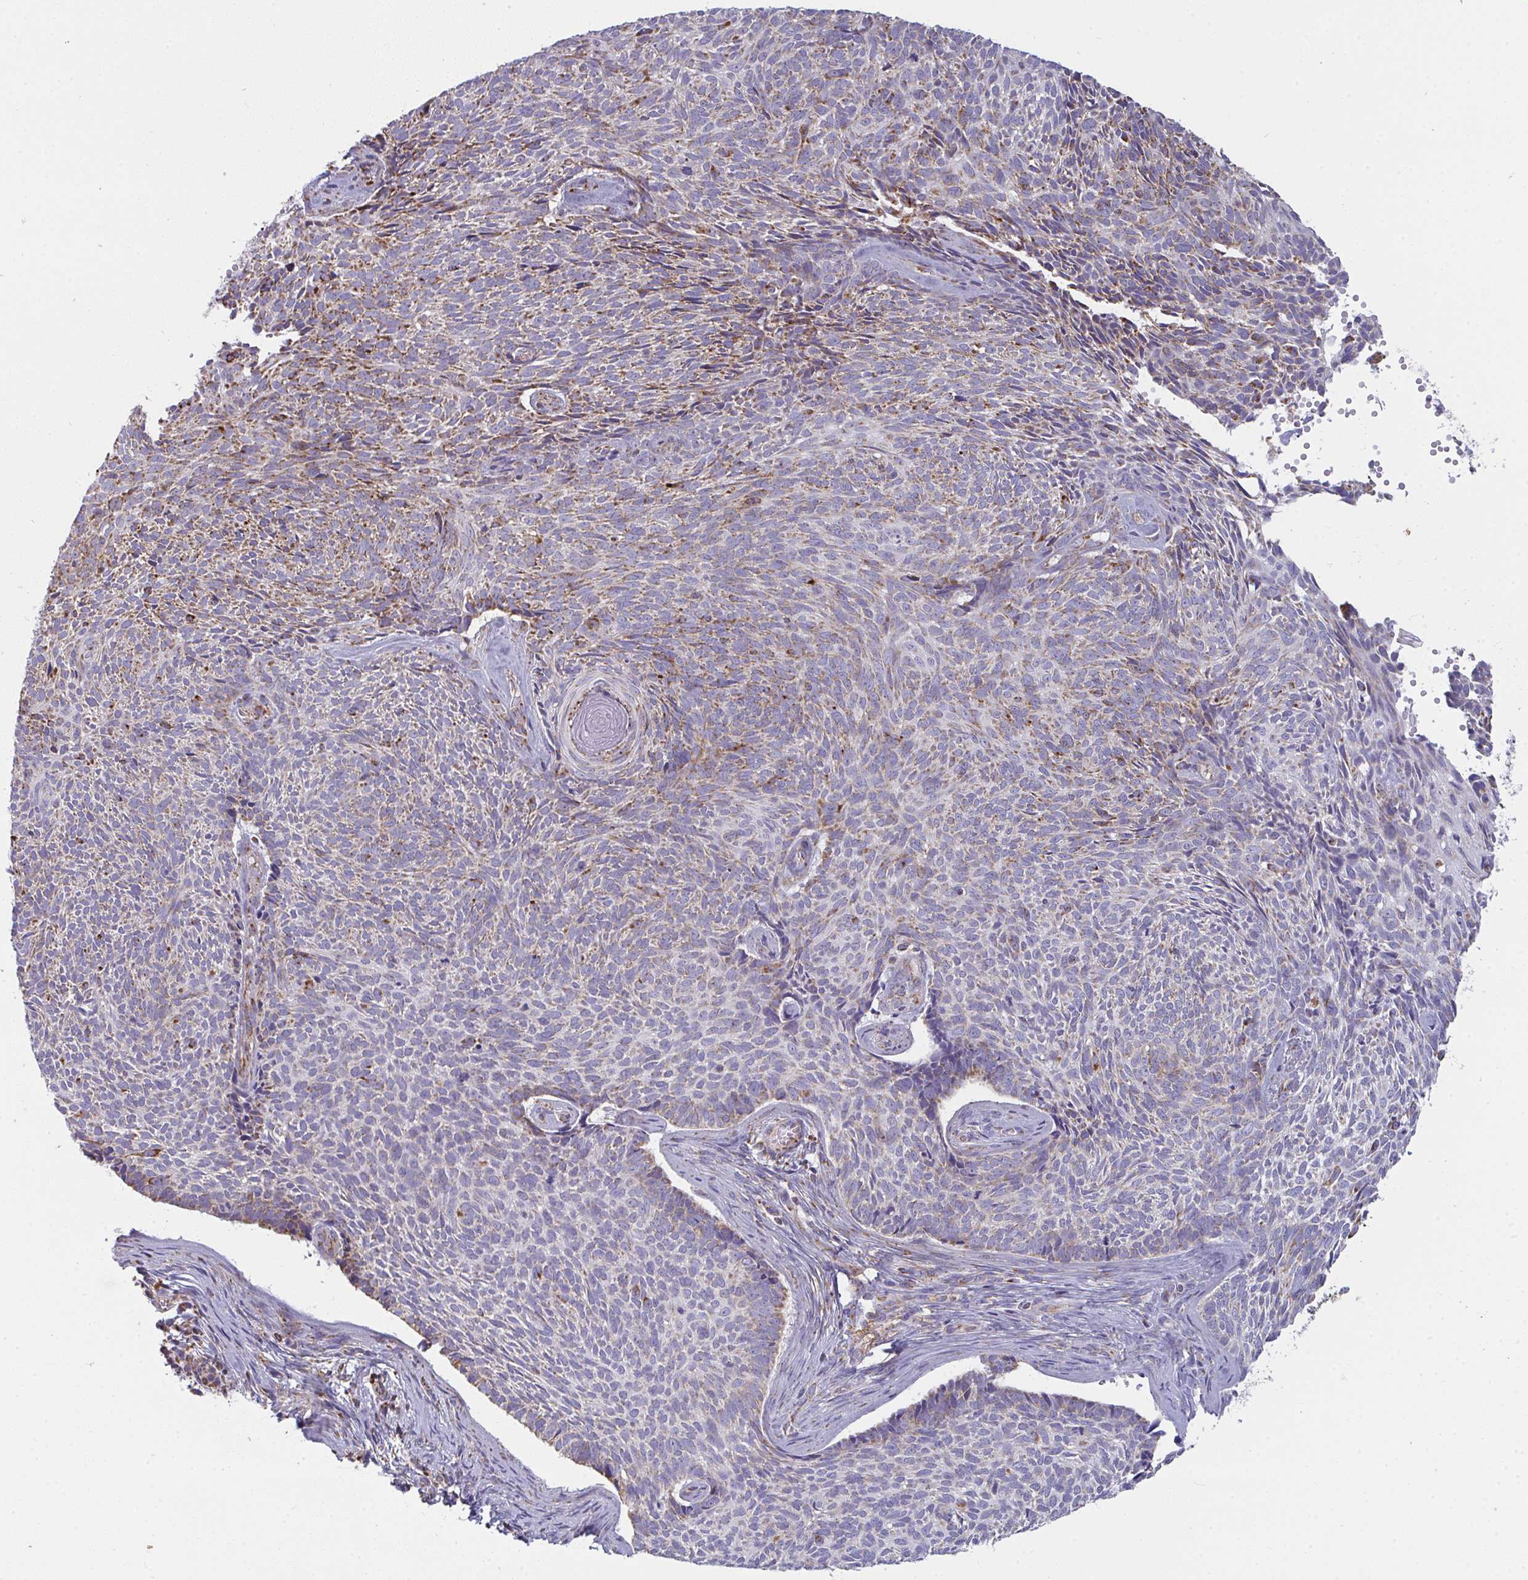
{"staining": {"intensity": "weak", "quantity": "25%-75%", "location": "cytoplasmic/membranous"}, "tissue": "skin cancer", "cell_type": "Tumor cells", "image_type": "cancer", "snomed": [{"axis": "morphology", "description": "Basal cell carcinoma"}, {"axis": "topography", "description": "Skin"}], "caption": "This is an image of IHC staining of skin basal cell carcinoma, which shows weak staining in the cytoplasmic/membranous of tumor cells.", "gene": "FAHD1", "patient": {"sex": "female", "age": 80}}